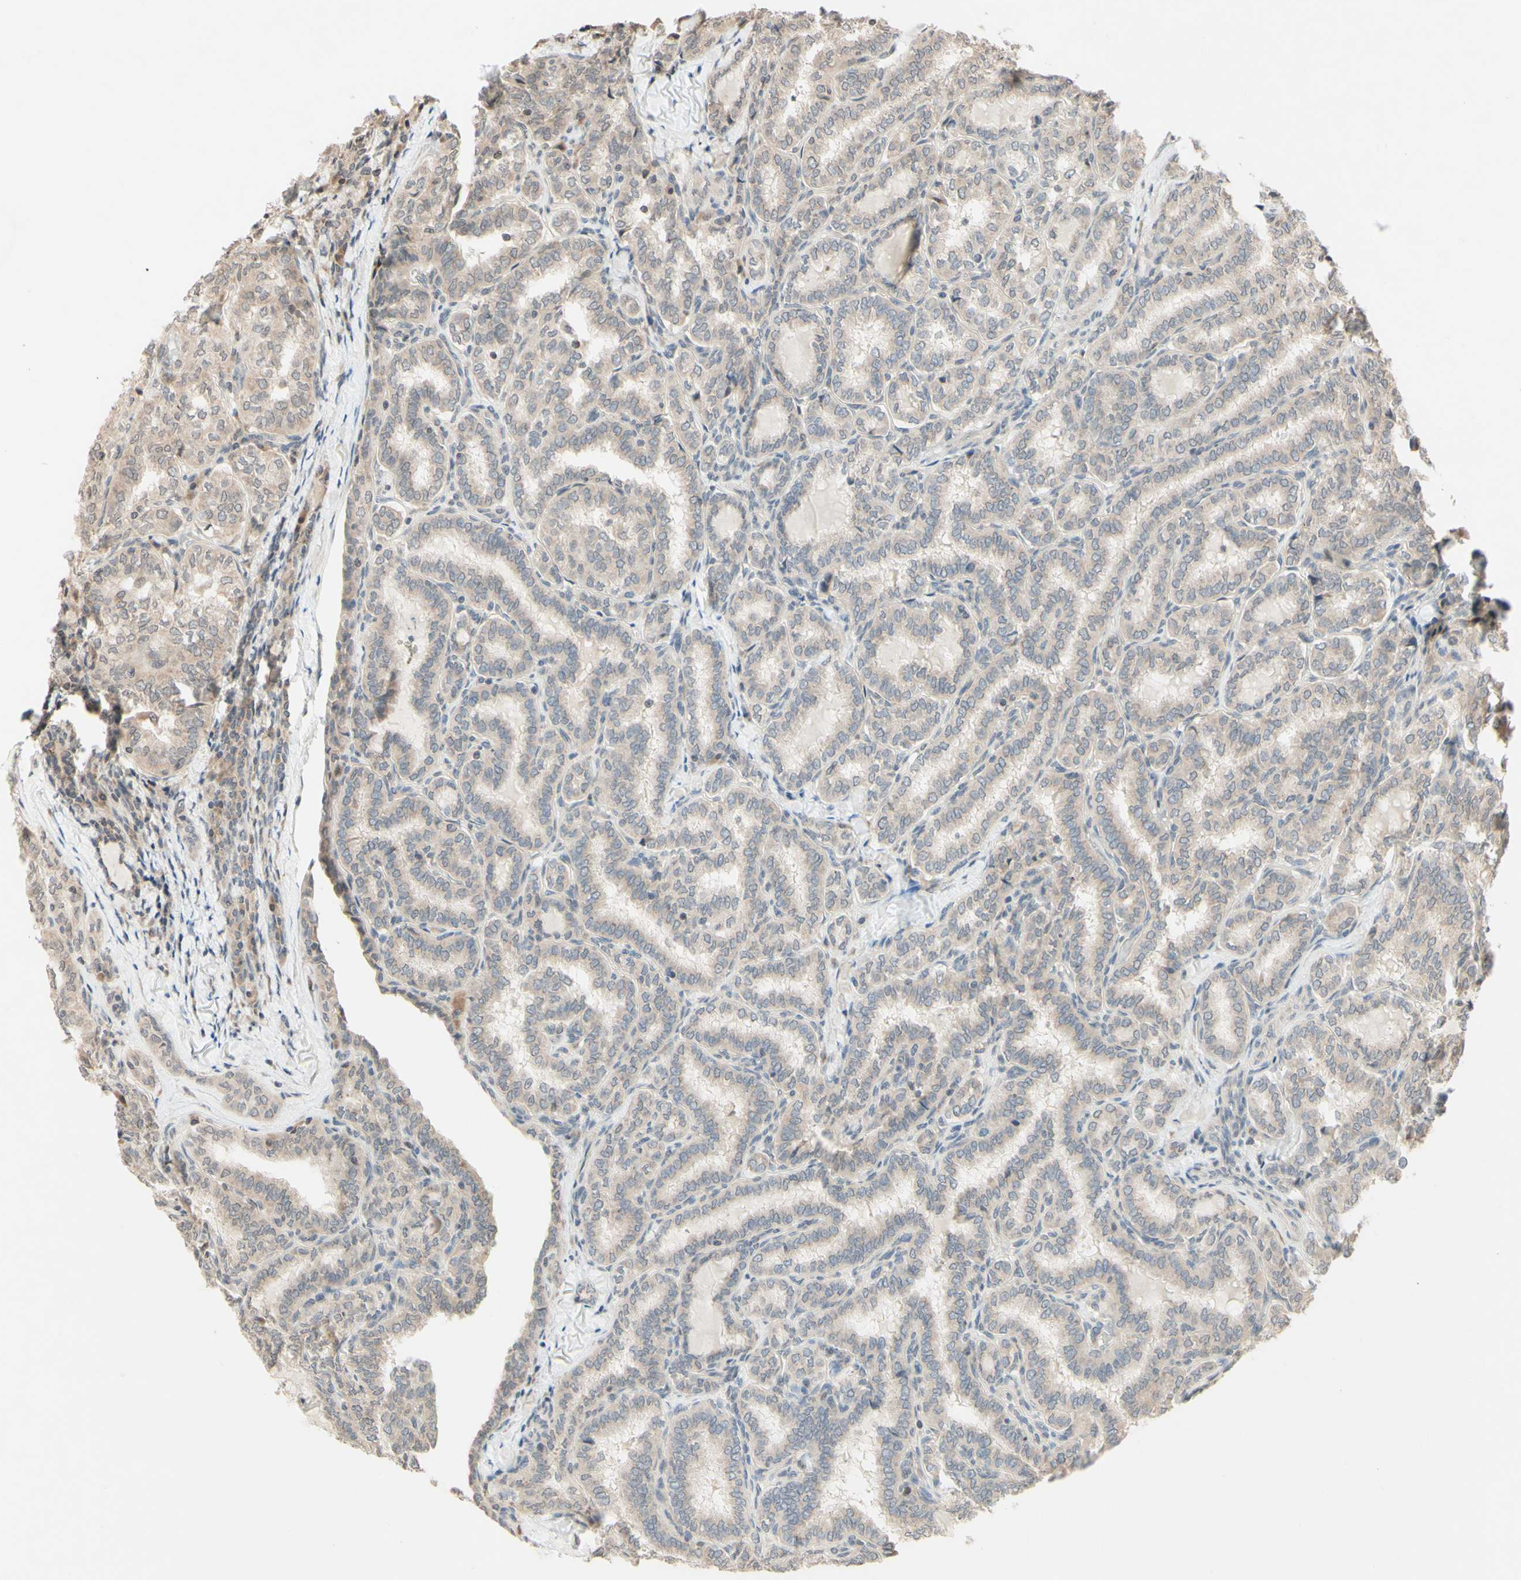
{"staining": {"intensity": "weak", "quantity": ">75%", "location": "cytoplasmic/membranous"}, "tissue": "thyroid cancer", "cell_type": "Tumor cells", "image_type": "cancer", "snomed": [{"axis": "morphology", "description": "Normal tissue, NOS"}, {"axis": "morphology", "description": "Papillary adenocarcinoma, NOS"}, {"axis": "topography", "description": "Thyroid gland"}], "caption": "The micrograph reveals immunohistochemical staining of thyroid cancer (papillary adenocarcinoma). There is weak cytoplasmic/membranous positivity is identified in about >75% of tumor cells.", "gene": "ZW10", "patient": {"sex": "female", "age": 30}}